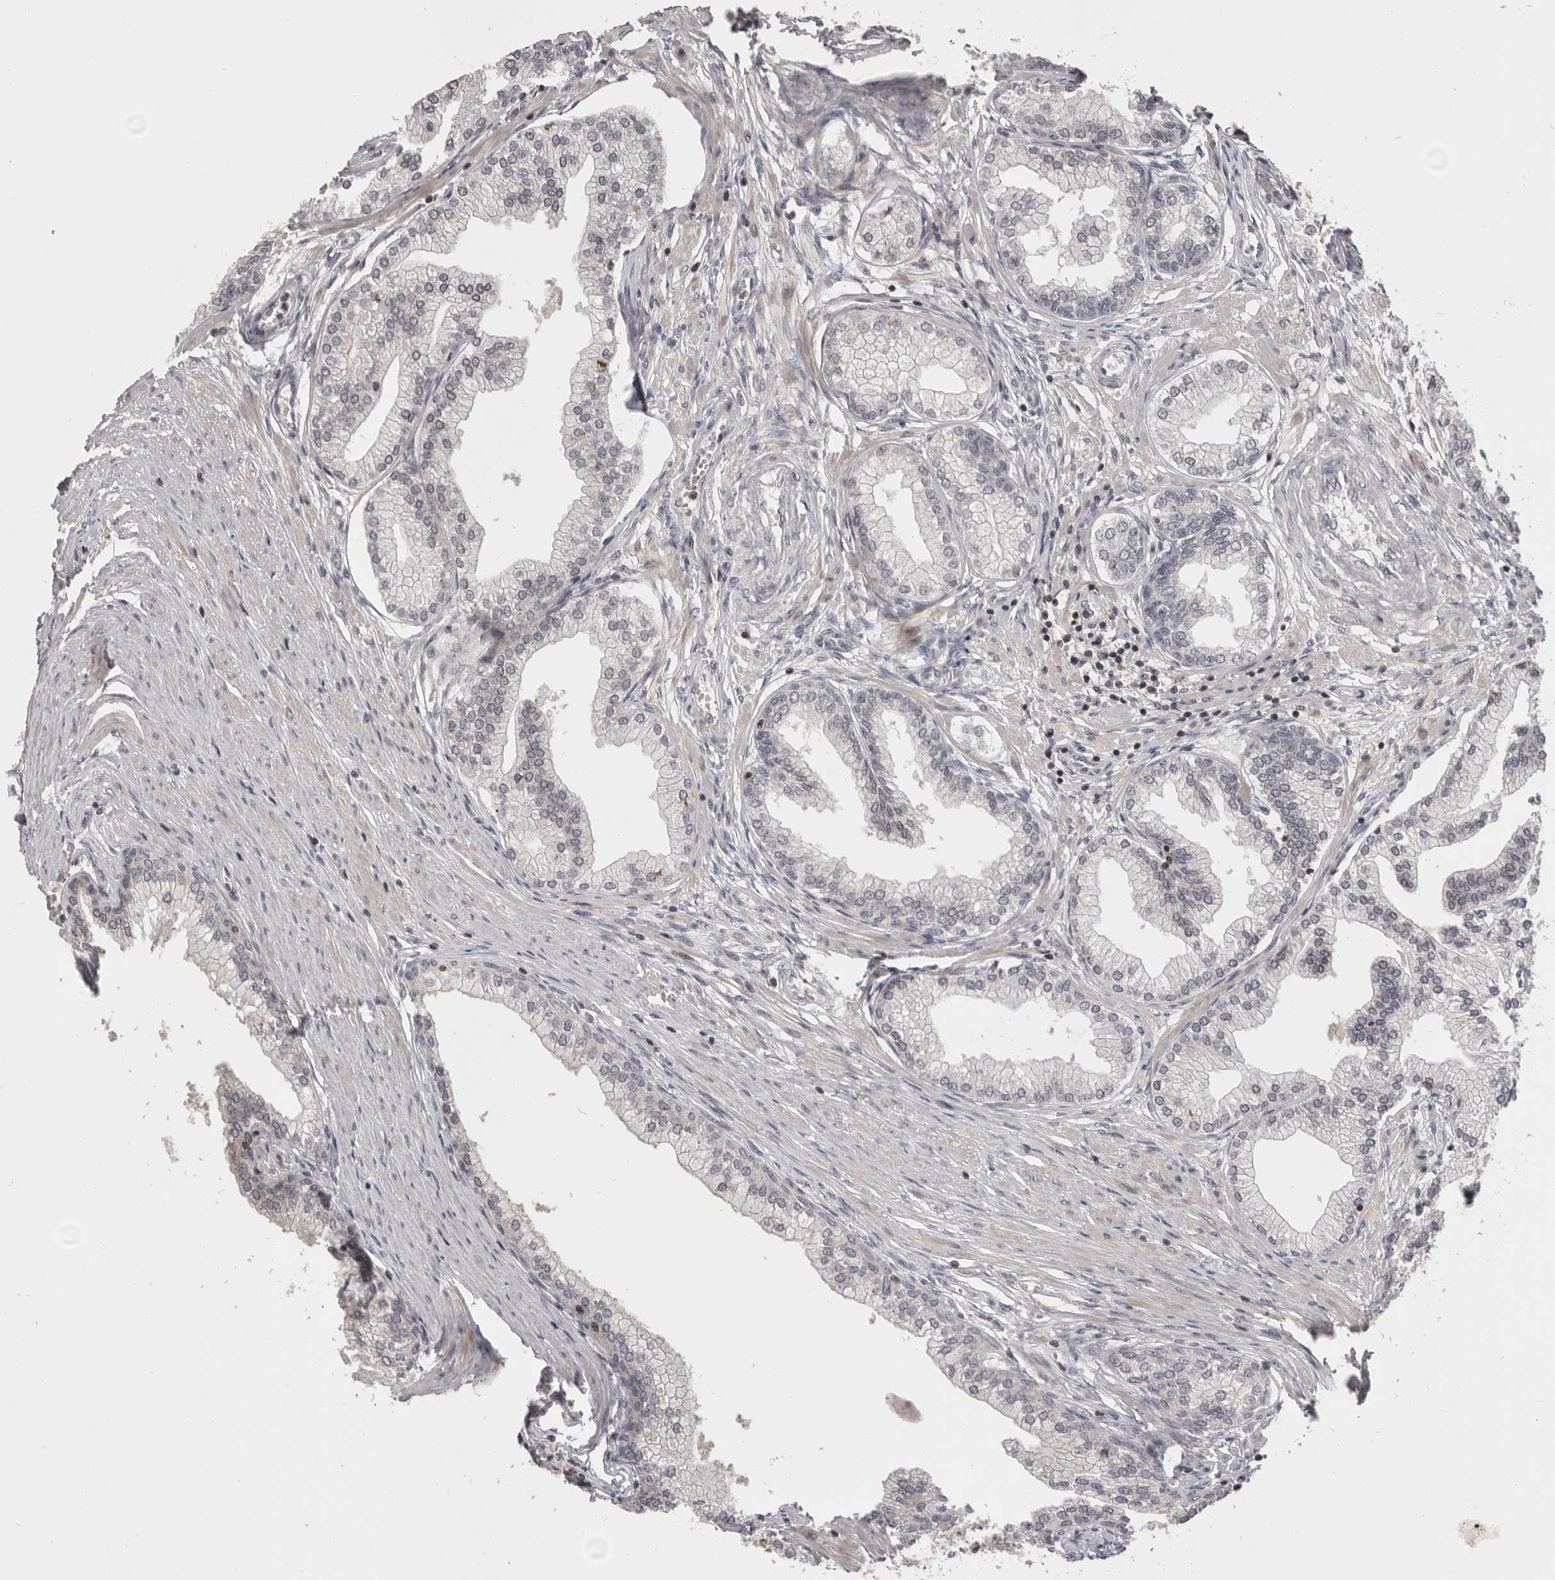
{"staining": {"intensity": "moderate", "quantity": "<25%", "location": "cytoplasmic/membranous,nuclear"}, "tissue": "prostate", "cell_type": "Glandular cells", "image_type": "normal", "snomed": [{"axis": "morphology", "description": "Normal tissue, NOS"}, {"axis": "morphology", "description": "Urothelial carcinoma, Low grade"}, {"axis": "topography", "description": "Urinary bladder"}, {"axis": "topography", "description": "Prostate"}], "caption": "Prostate stained with immunohistochemistry displays moderate cytoplasmic/membranous,nuclear expression in approximately <25% of glandular cells. (DAB (3,3'-diaminobenzidine) IHC, brown staining for protein, blue staining for nuclei).", "gene": "AZIN1", "patient": {"sex": "male", "age": 60}}